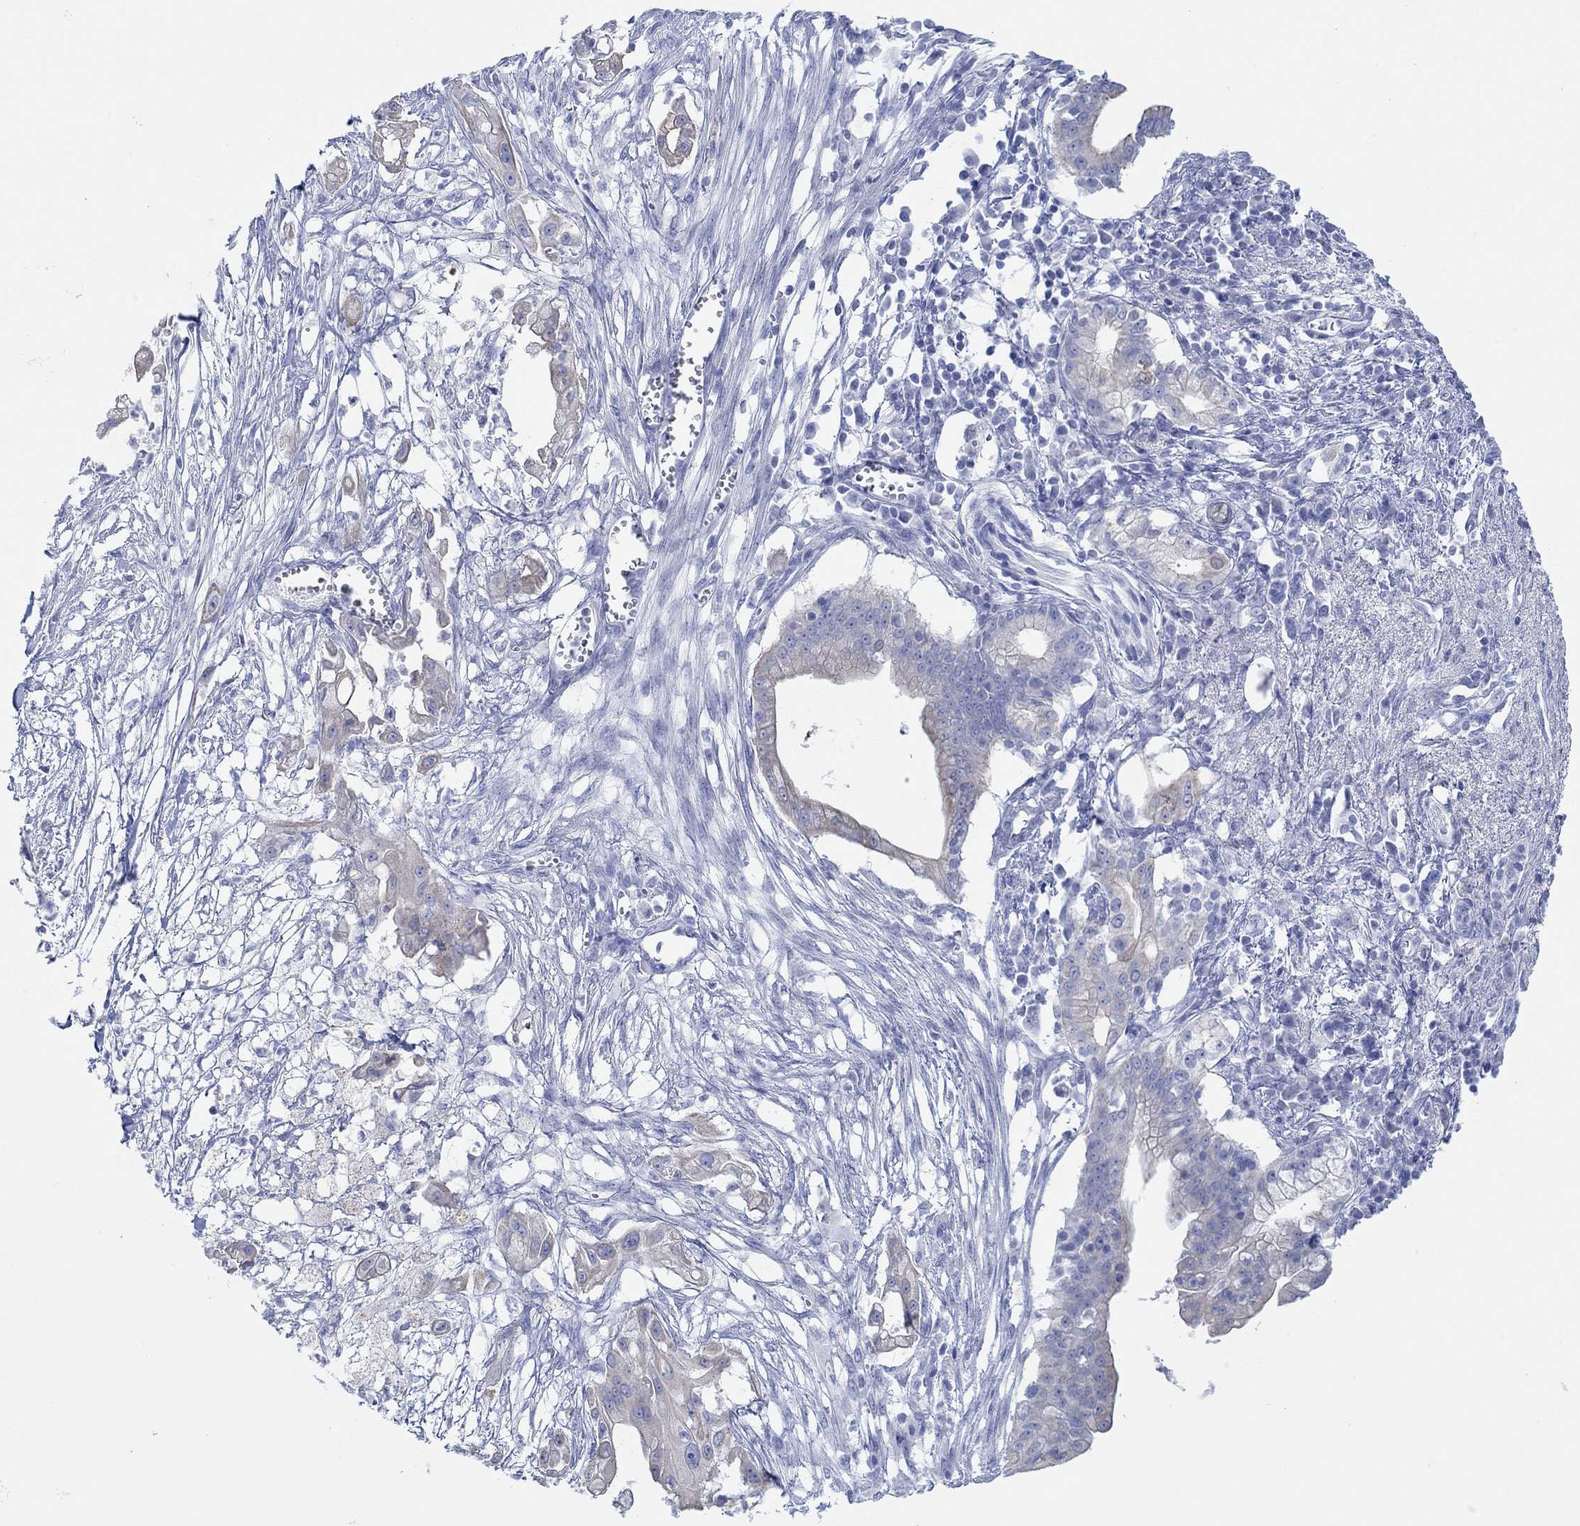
{"staining": {"intensity": "weak", "quantity": "<25%", "location": "cytoplasmic/membranous"}, "tissue": "pancreatic cancer", "cell_type": "Tumor cells", "image_type": "cancer", "snomed": [{"axis": "morphology", "description": "Normal tissue, NOS"}, {"axis": "morphology", "description": "Adenocarcinoma, NOS"}, {"axis": "topography", "description": "Pancreas"}], "caption": "DAB (3,3'-diaminobenzidine) immunohistochemical staining of human pancreatic adenocarcinoma displays no significant positivity in tumor cells.", "gene": "AK8", "patient": {"sex": "female", "age": 58}}